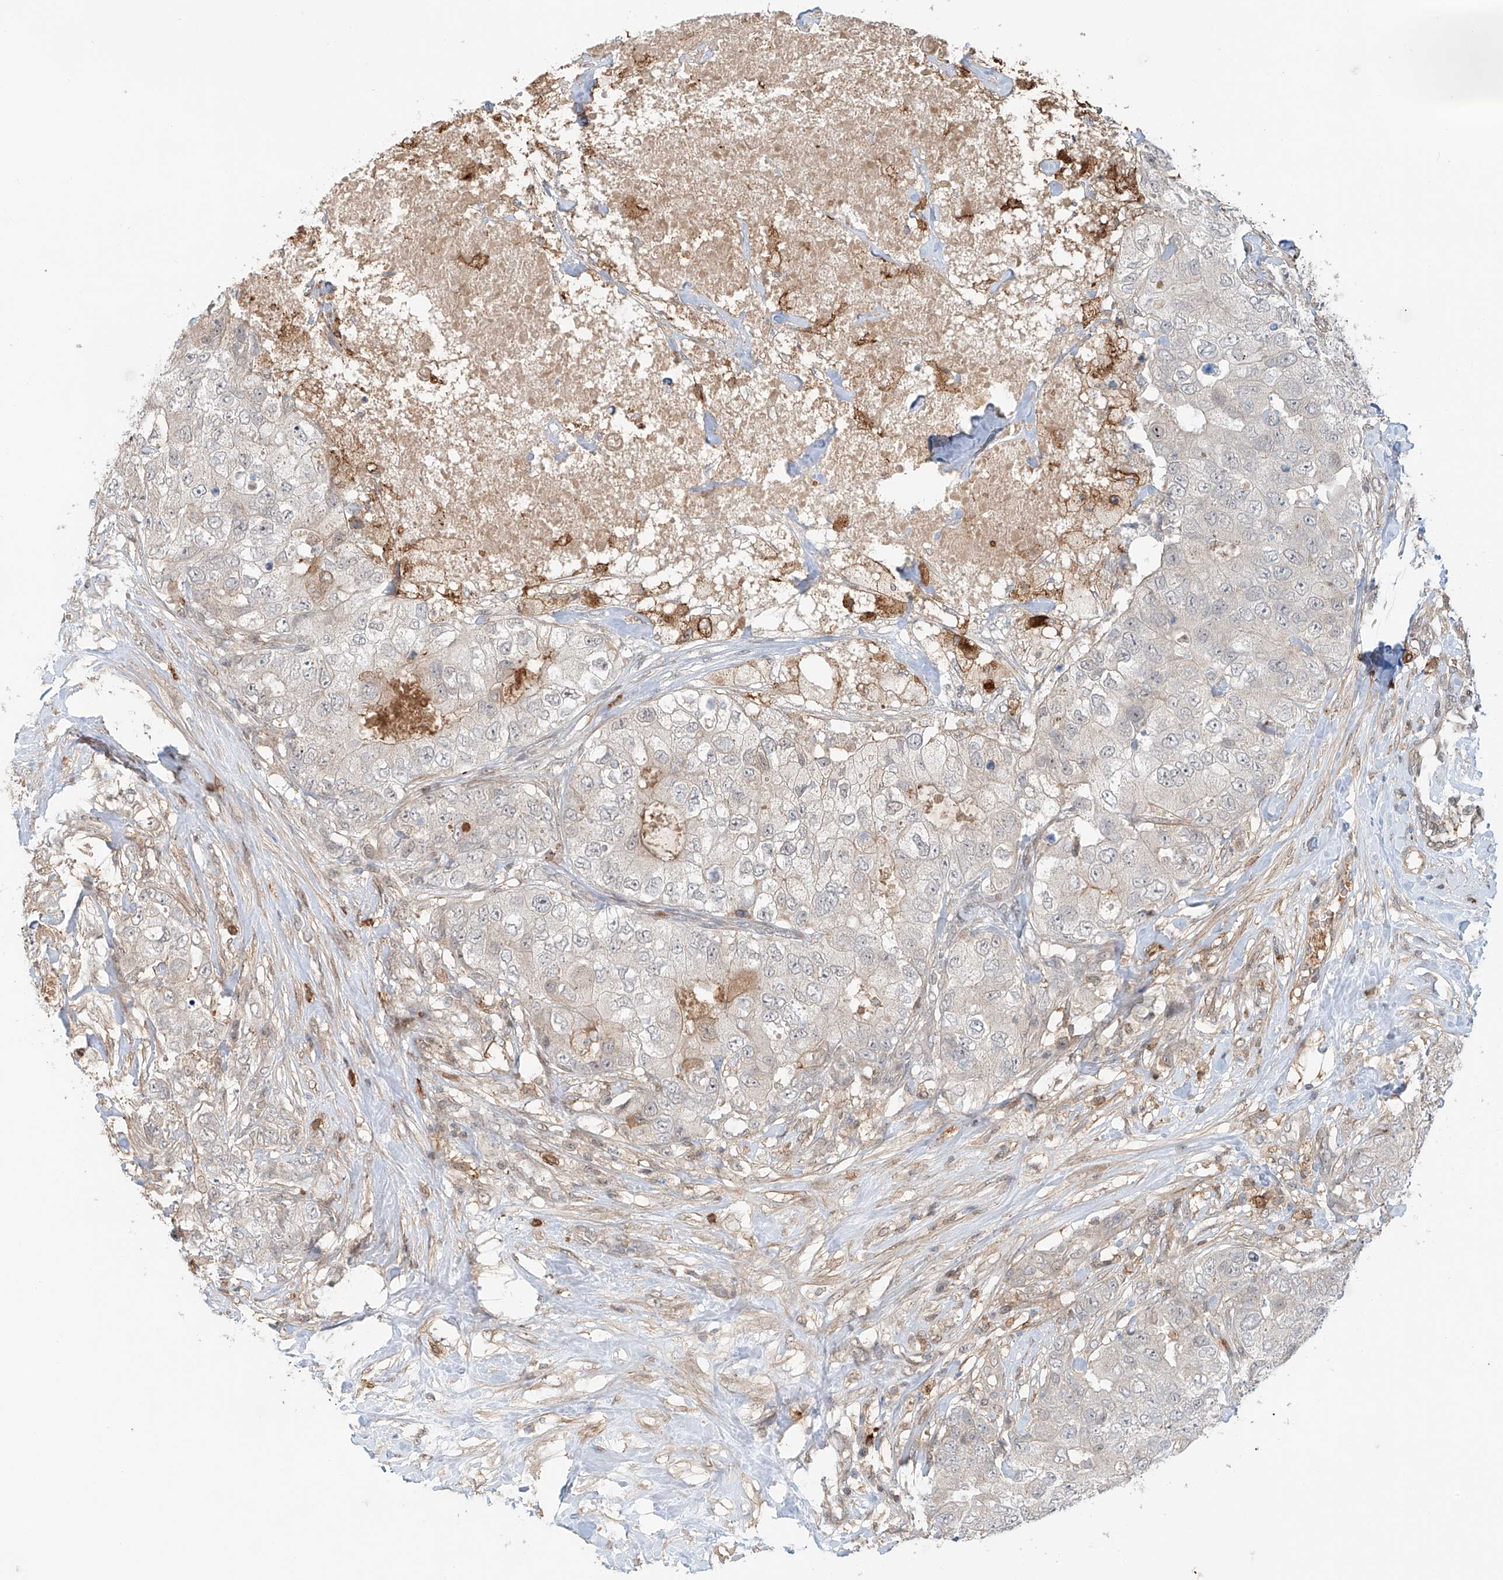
{"staining": {"intensity": "negative", "quantity": "none", "location": "none"}, "tissue": "breast cancer", "cell_type": "Tumor cells", "image_type": "cancer", "snomed": [{"axis": "morphology", "description": "Duct carcinoma"}, {"axis": "topography", "description": "Breast"}], "caption": "DAB (3,3'-diaminobenzidine) immunohistochemical staining of invasive ductal carcinoma (breast) exhibits no significant expression in tumor cells.", "gene": "CEP162", "patient": {"sex": "female", "age": 62}}